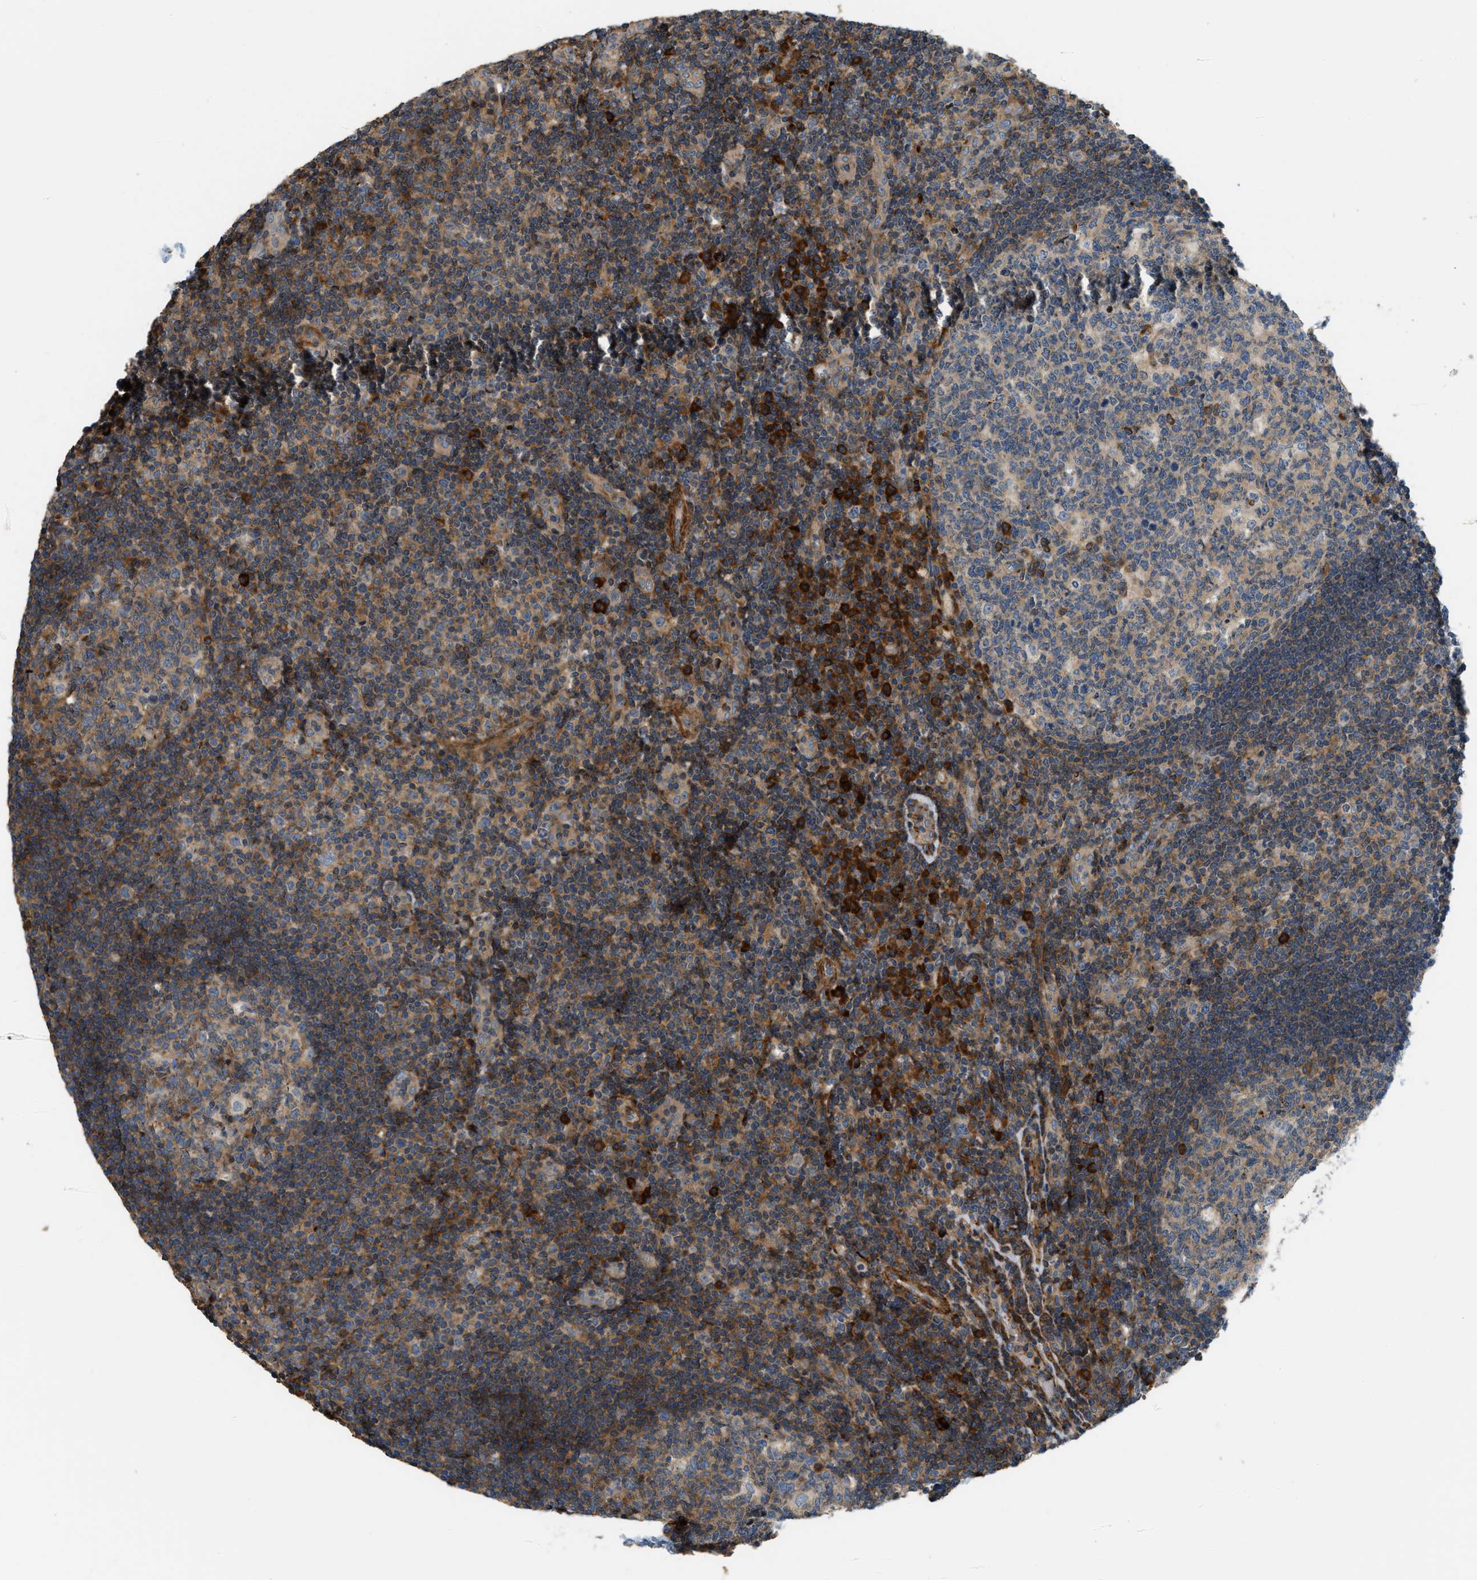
{"staining": {"intensity": "moderate", "quantity": "25%-75%", "location": "cytoplasmic/membranous"}, "tissue": "tonsil", "cell_type": "Germinal center cells", "image_type": "normal", "snomed": [{"axis": "morphology", "description": "Normal tissue, NOS"}, {"axis": "topography", "description": "Tonsil"}], "caption": "Immunohistochemistry (IHC) of unremarkable human tonsil shows medium levels of moderate cytoplasmic/membranous positivity in approximately 25%-75% of germinal center cells. (DAB (3,3'-diaminobenzidine) = brown stain, brightfield microscopy at high magnification).", "gene": "BTN3A2", "patient": {"sex": "female", "age": 40}}